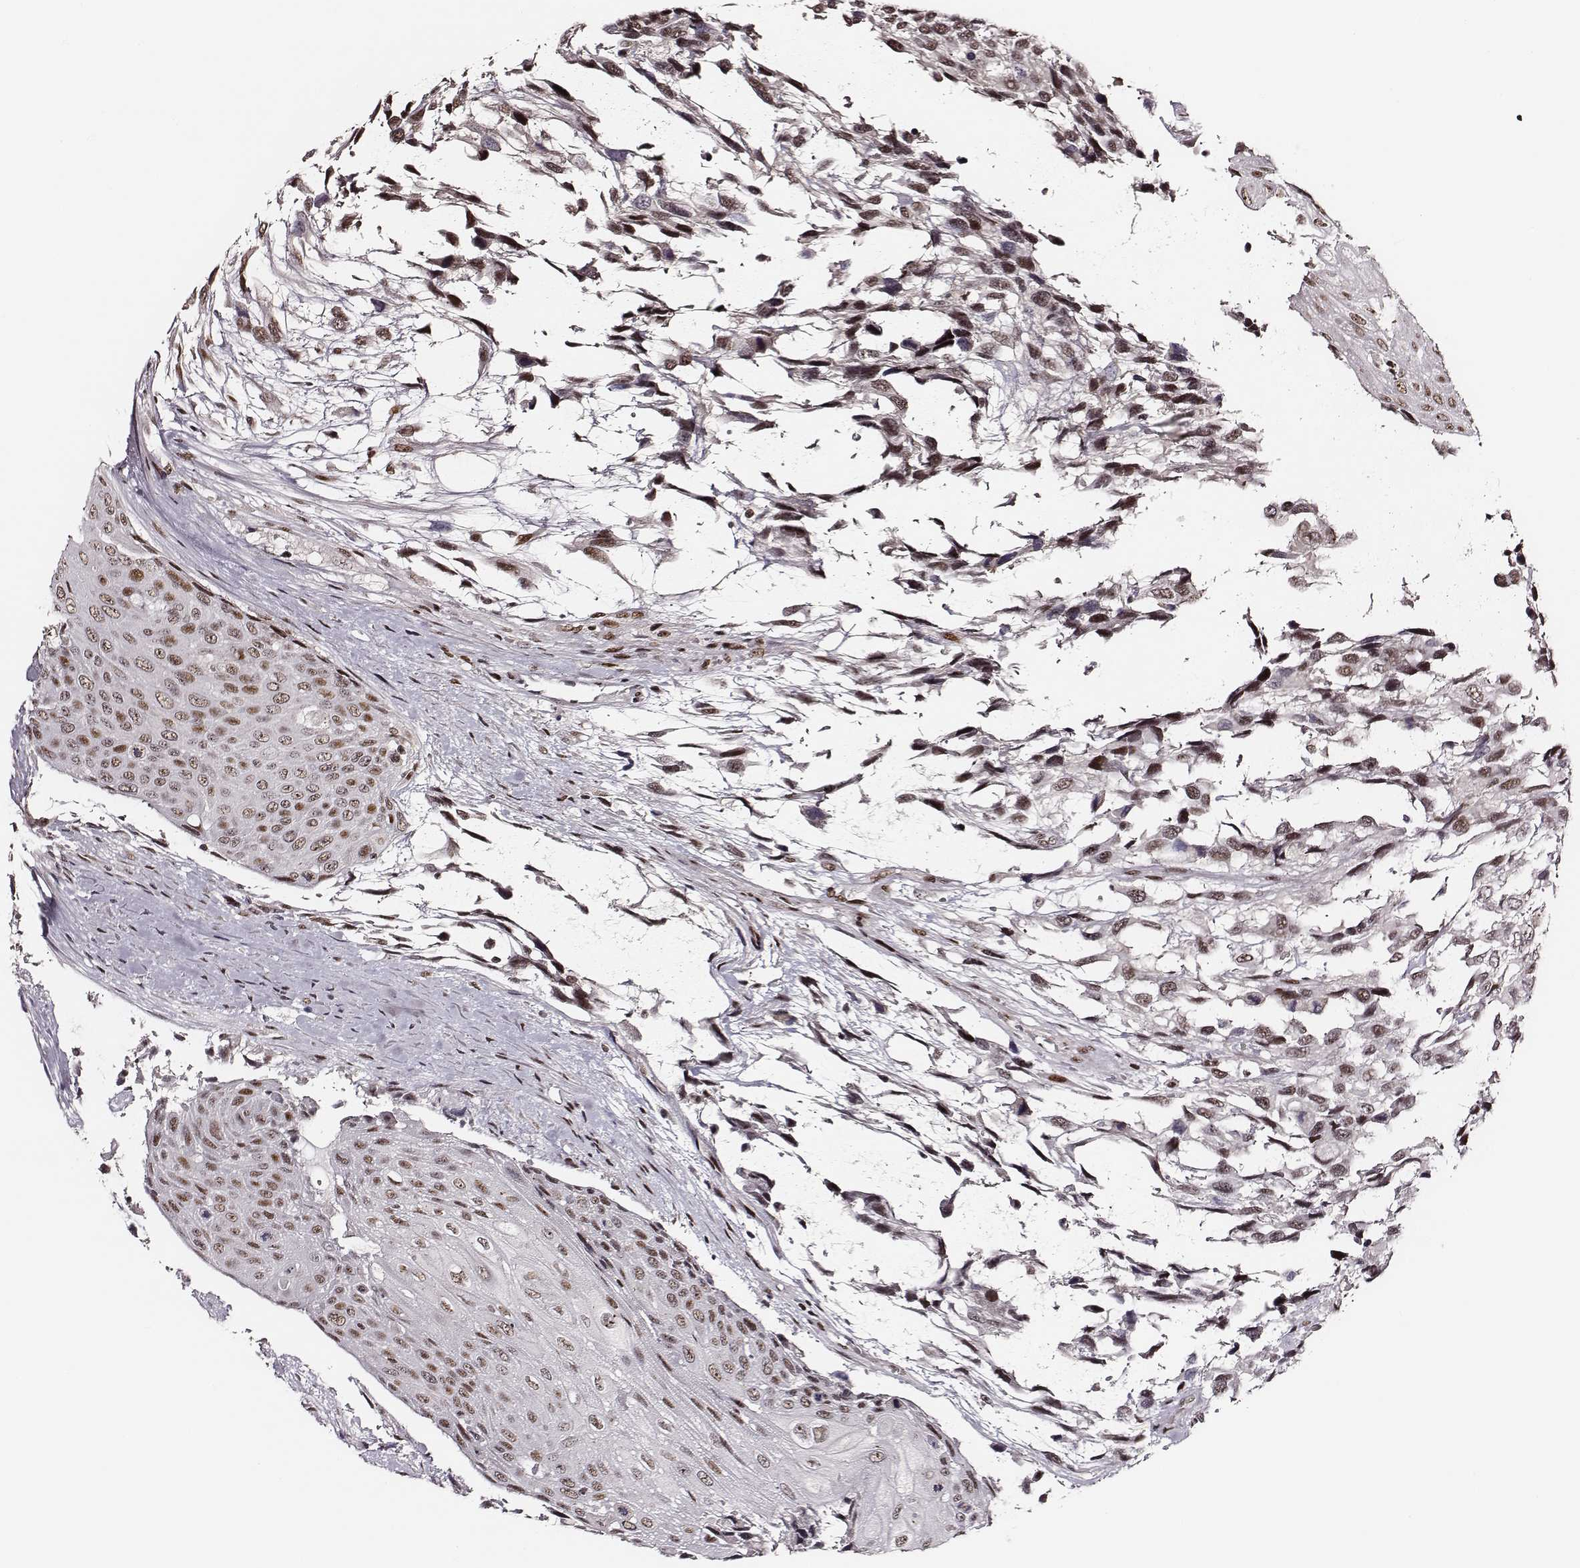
{"staining": {"intensity": "moderate", "quantity": ">75%", "location": "nuclear"}, "tissue": "urothelial cancer", "cell_type": "Tumor cells", "image_type": "cancer", "snomed": [{"axis": "morphology", "description": "Urothelial carcinoma, High grade"}, {"axis": "topography", "description": "Urinary bladder"}], "caption": "Immunohistochemical staining of human urothelial cancer exhibits medium levels of moderate nuclear protein positivity in approximately >75% of tumor cells.", "gene": "PPARA", "patient": {"sex": "female", "age": 70}}